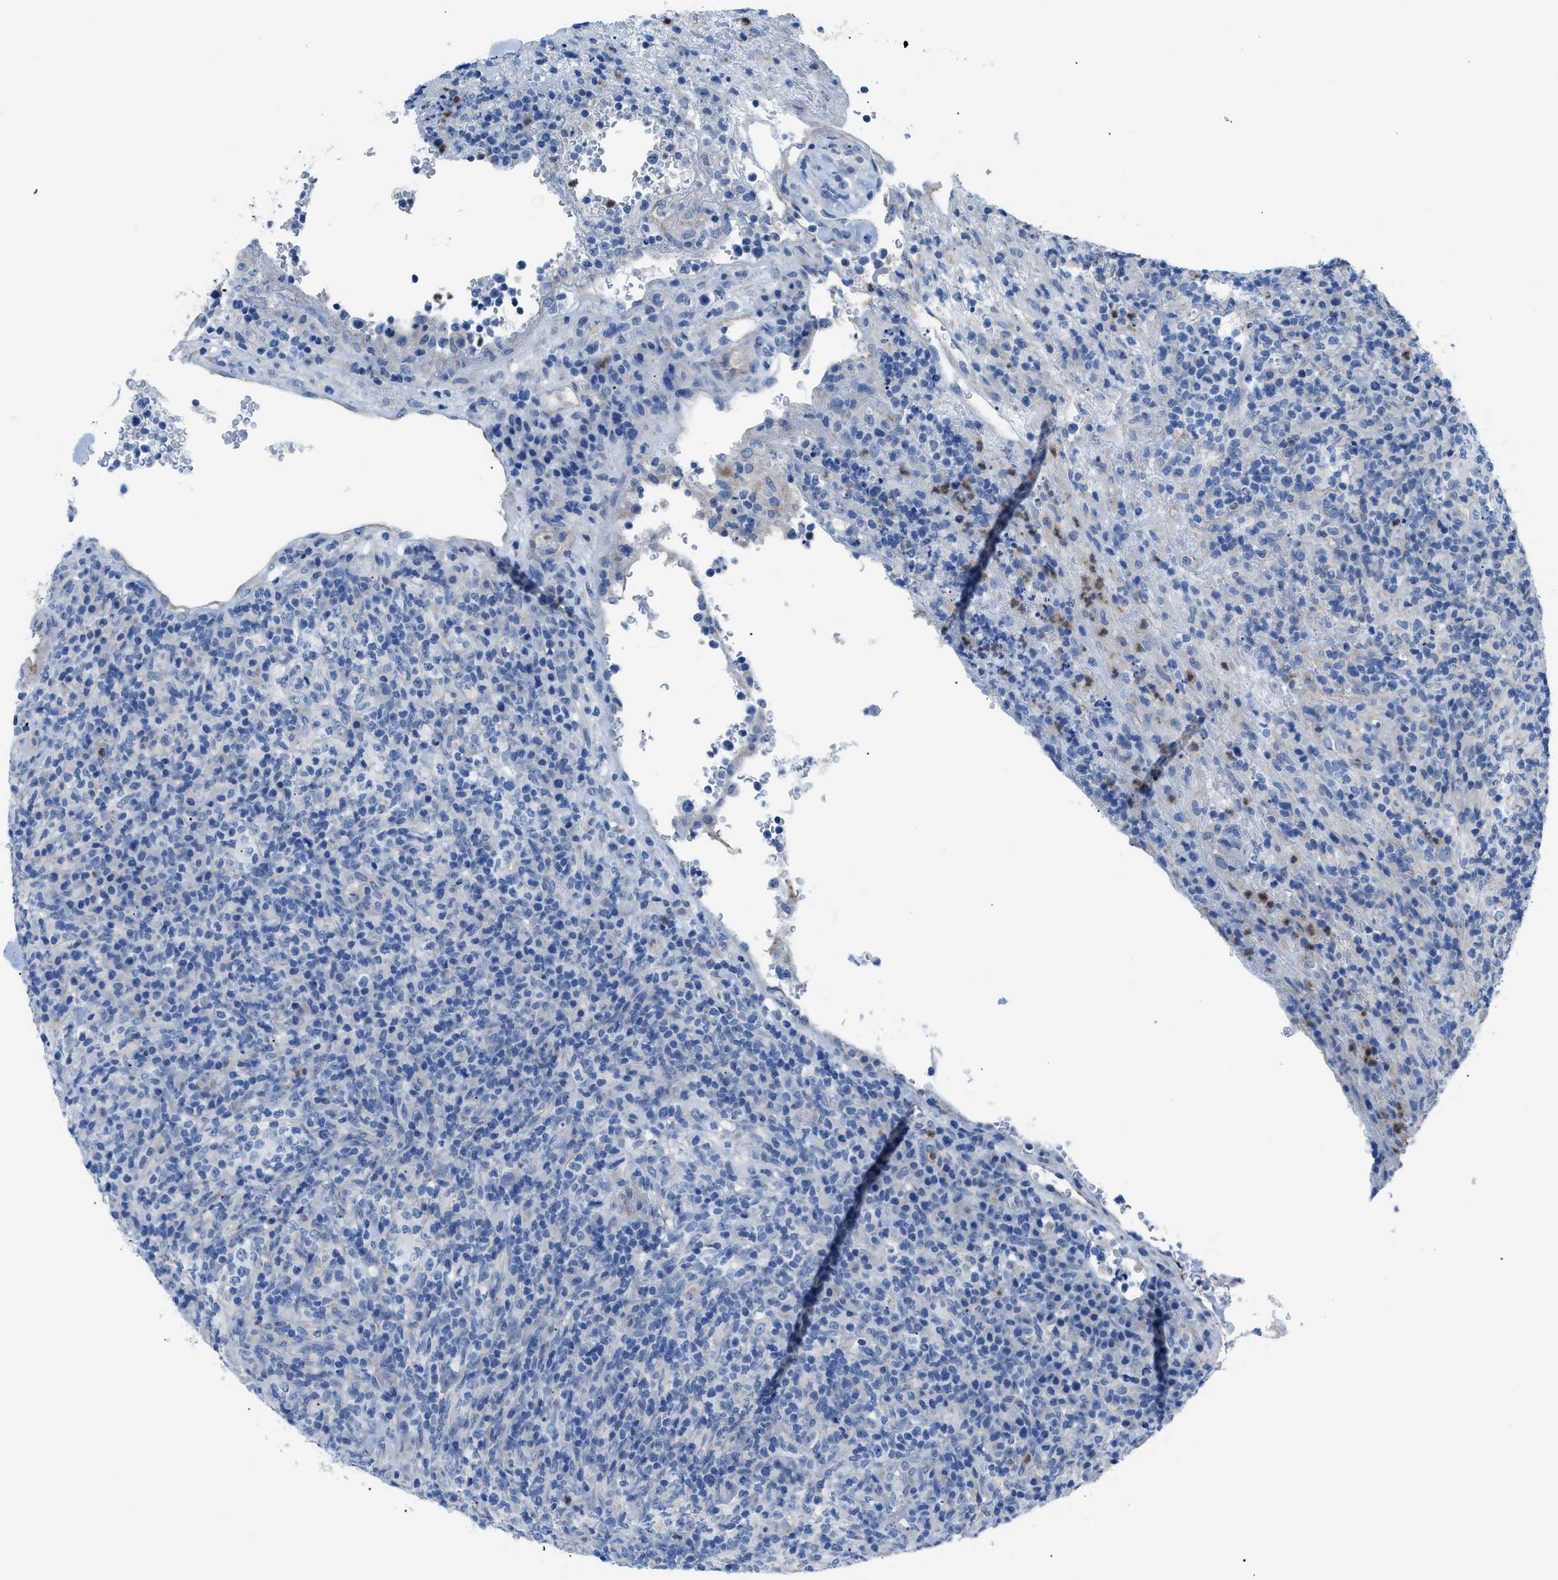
{"staining": {"intensity": "negative", "quantity": "none", "location": "none"}, "tissue": "lymphoma", "cell_type": "Tumor cells", "image_type": "cancer", "snomed": [{"axis": "morphology", "description": "Malignant lymphoma, non-Hodgkin's type, High grade"}, {"axis": "topography", "description": "Lymph node"}], "caption": "An image of lymphoma stained for a protein reveals no brown staining in tumor cells.", "gene": "ITPR1", "patient": {"sex": "female", "age": 76}}